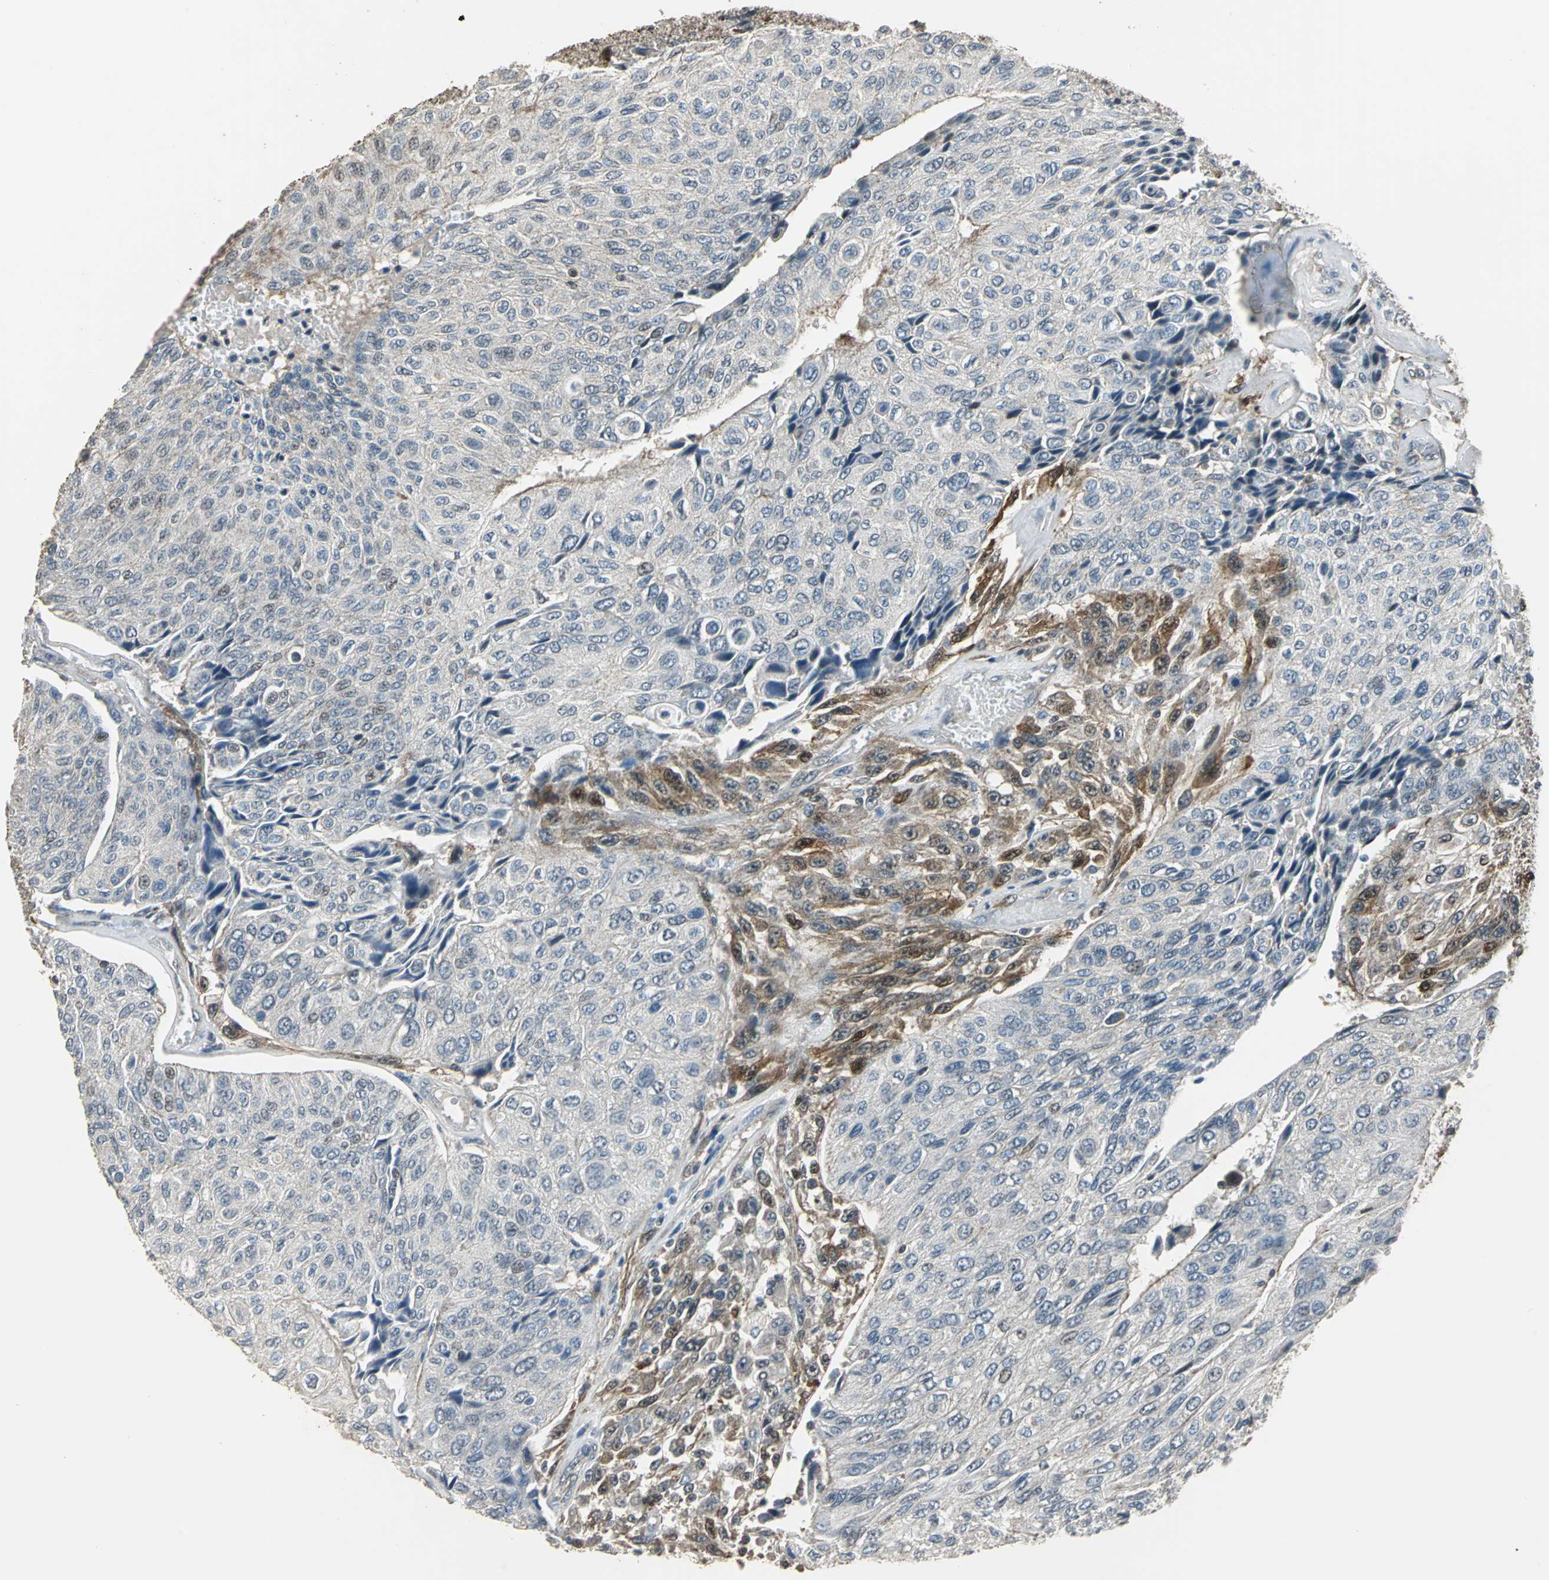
{"staining": {"intensity": "weak", "quantity": "25%-75%", "location": "cytoplasmic/membranous"}, "tissue": "urothelial cancer", "cell_type": "Tumor cells", "image_type": "cancer", "snomed": [{"axis": "morphology", "description": "Urothelial carcinoma, High grade"}, {"axis": "topography", "description": "Urinary bladder"}], "caption": "Urothelial cancer was stained to show a protein in brown. There is low levels of weak cytoplasmic/membranous positivity in about 25%-75% of tumor cells.", "gene": "DNAJB4", "patient": {"sex": "male", "age": 66}}